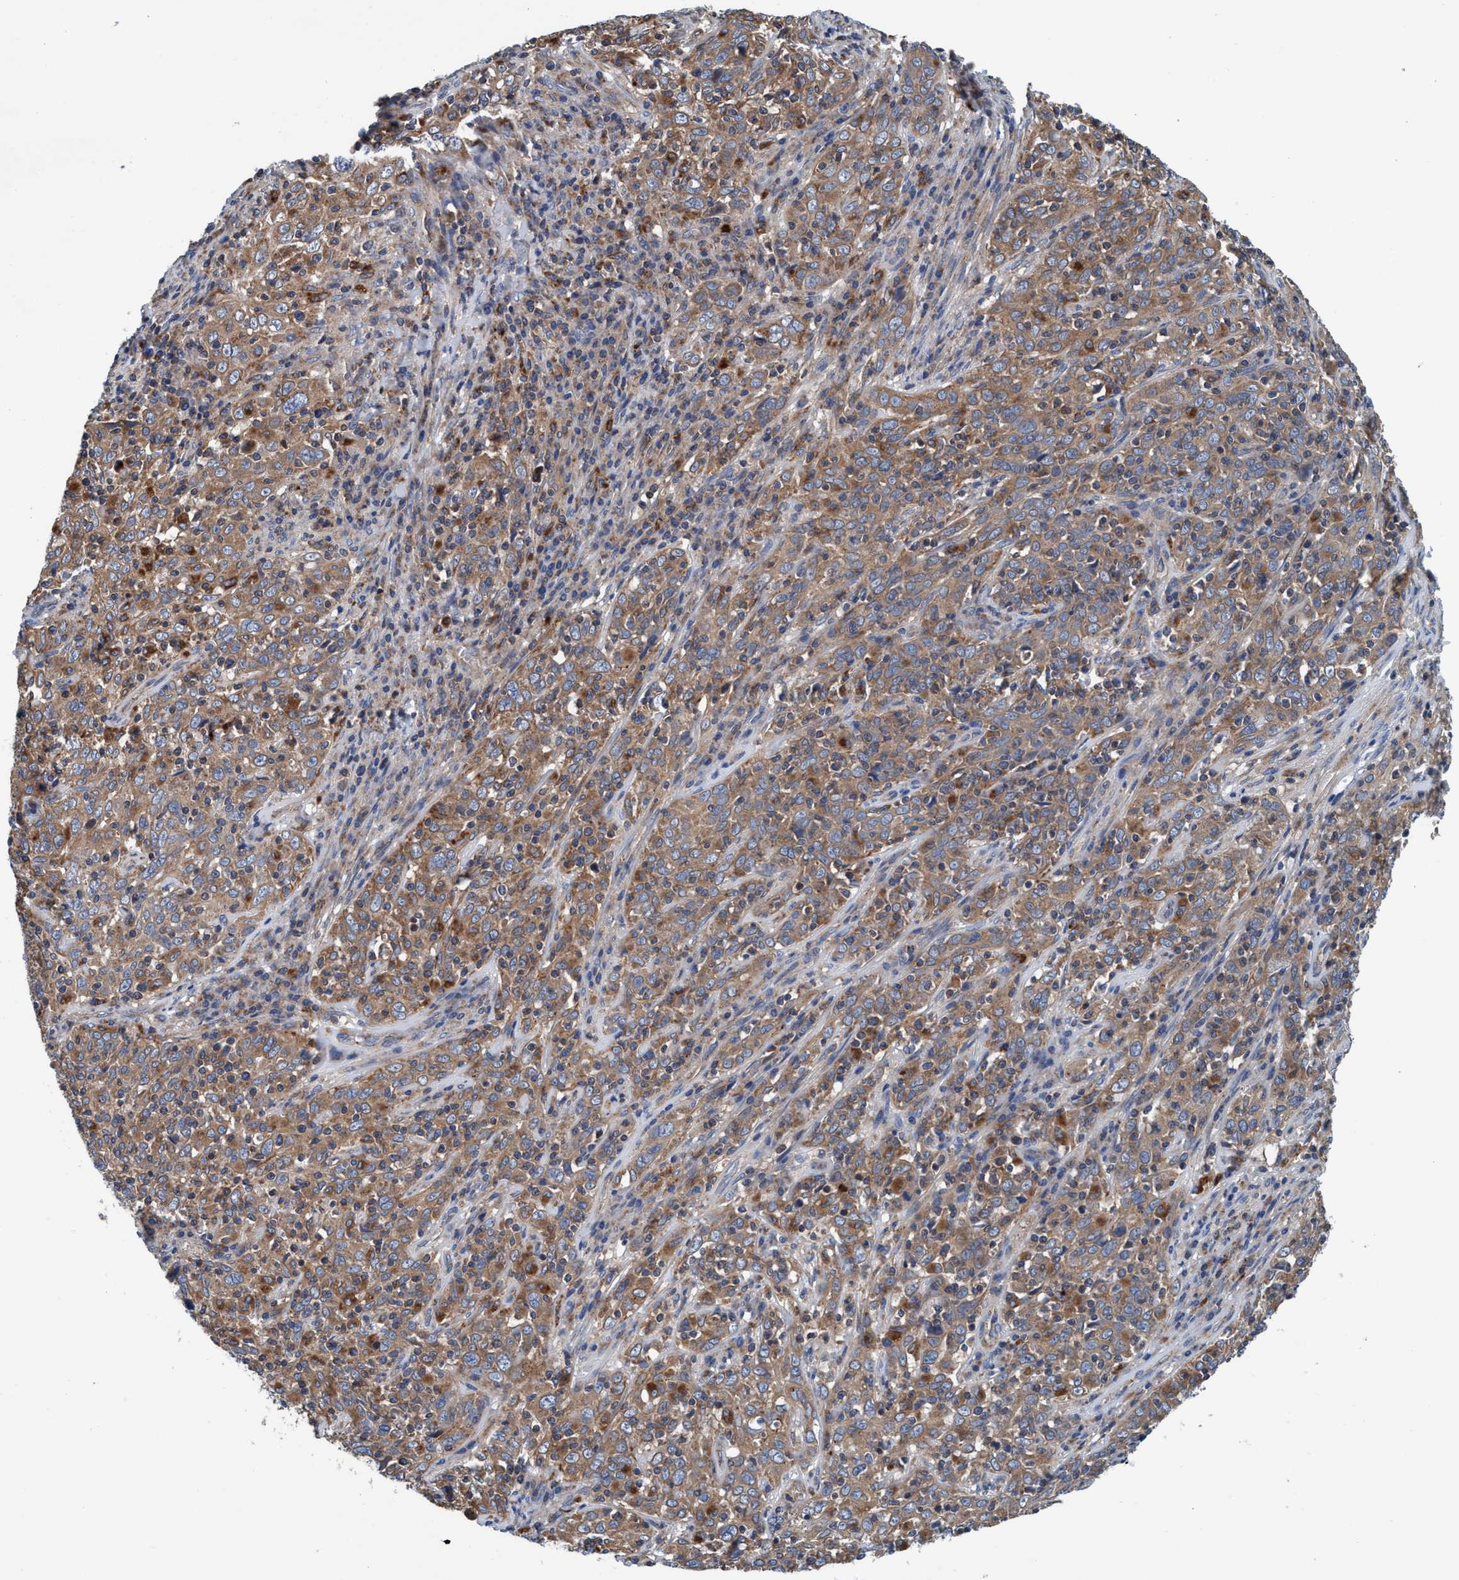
{"staining": {"intensity": "moderate", "quantity": ">75%", "location": "cytoplasmic/membranous"}, "tissue": "cervical cancer", "cell_type": "Tumor cells", "image_type": "cancer", "snomed": [{"axis": "morphology", "description": "Squamous cell carcinoma, NOS"}, {"axis": "topography", "description": "Cervix"}], "caption": "Cervical cancer was stained to show a protein in brown. There is medium levels of moderate cytoplasmic/membranous expression in about >75% of tumor cells. (DAB IHC with brightfield microscopy, high magnification).", "gene": "ENDOG", "patient": {"sex": "female", "age": 46}}